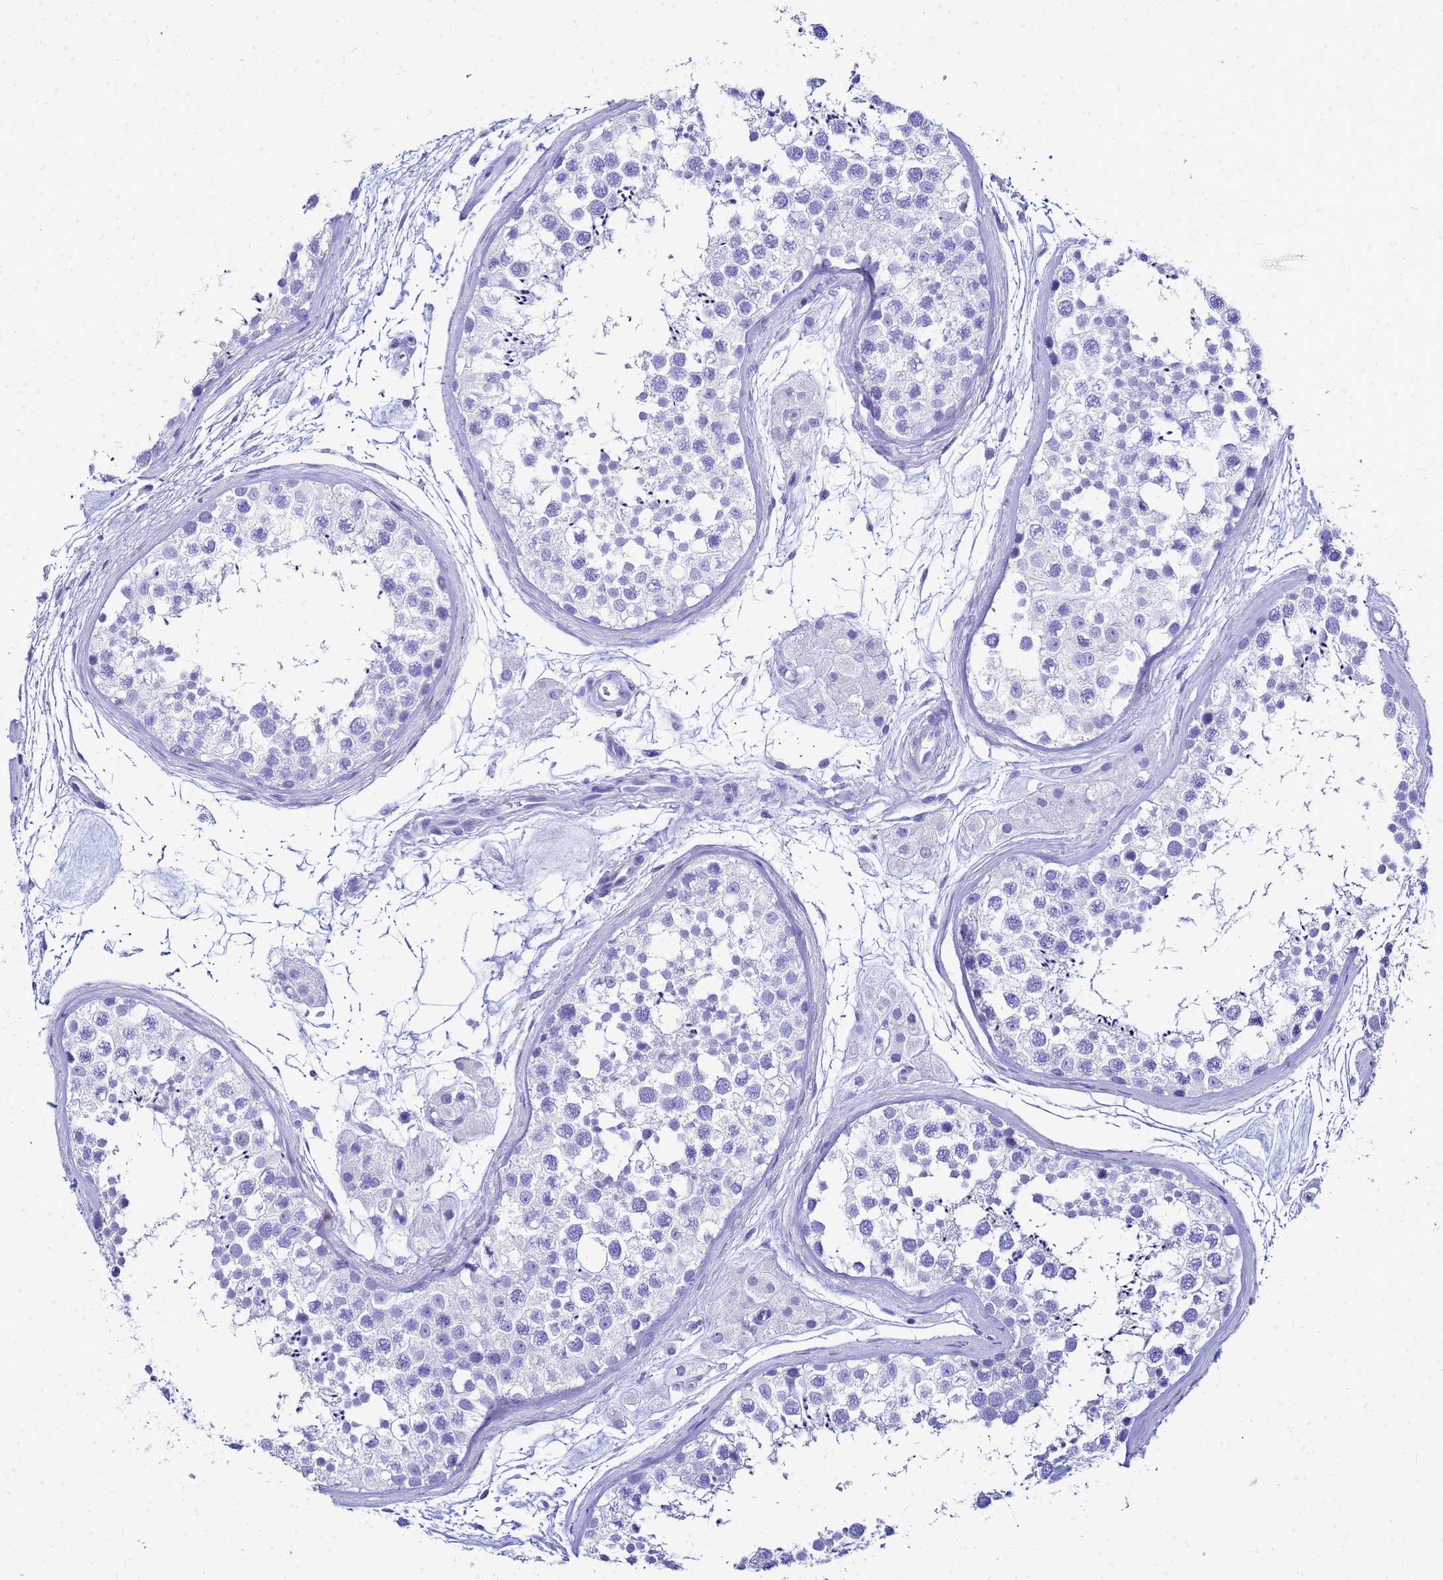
{"staining": {"intensity": "negative", "quantity": "none", "location": "none"}, "tissue": "testis", "cell_type": "Cells in seminiferous ducts", "image_type": "normal", "snomed": [{"axis": "morphology", "description": "Normal tissue, NOS"}, {"axis": "topography", "description": "Testis"}], "caption": "The histopathology image shows no significant positivity in cells in seminiferous ducts of testis. The staining was performed using DAB to visualize the protein expression in brown, while the nuclei were stained in blue with hematoxylin (Magnification: 20x).", "gene": "CKB", "patient": {"sex": "male", "age": 56}}